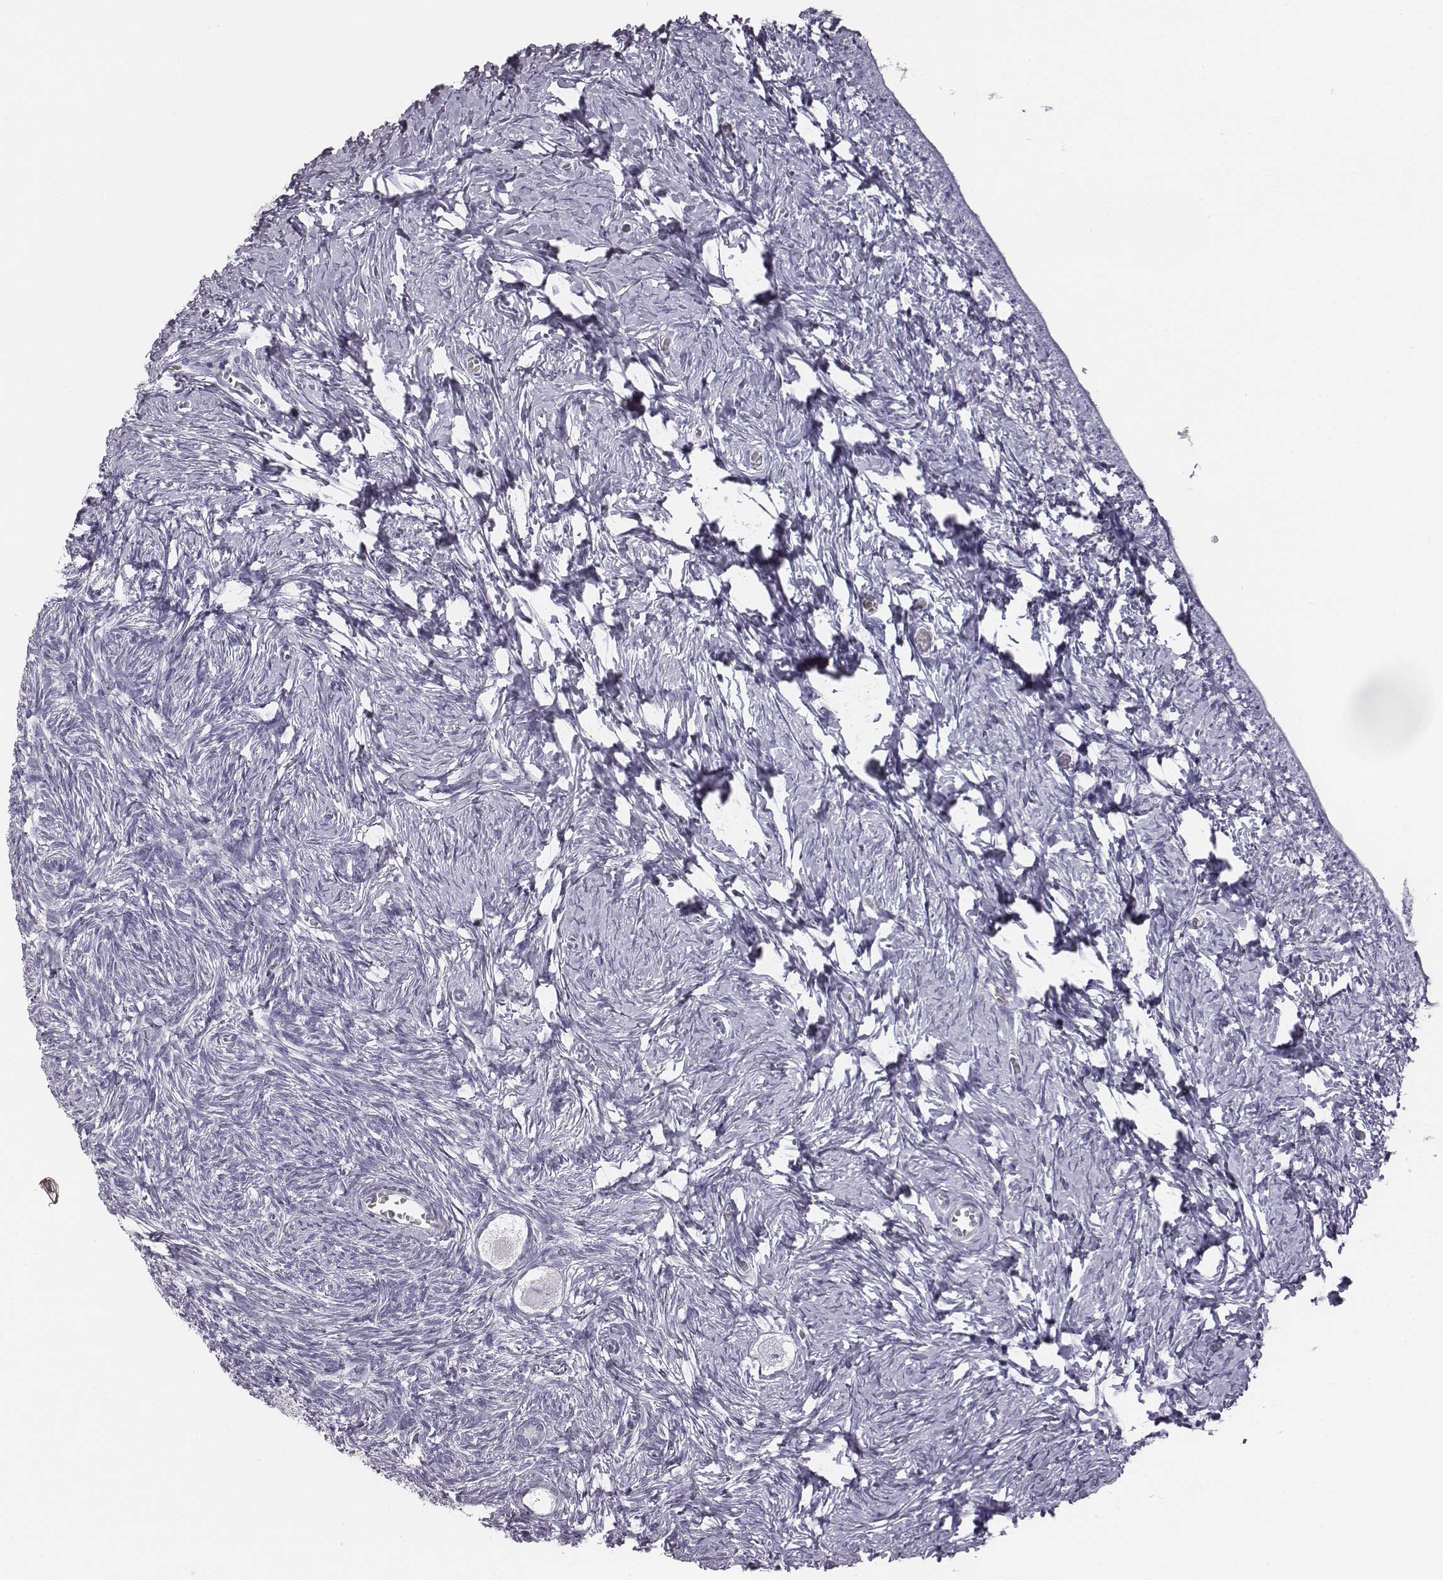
{"staining": {"intensity": "negative", "quantity": "none", "location": "none"}, "tissue": "ovary", "cell_type": "Follicle cells", "image_type": "normal", "snomed": [{"axis": "morphology", "description": "Normal tissue, NOS"}, {"axis": "topography", "description": "Ovary"}], "caption": "A high-resolution photomicrograph shows IHC staining of benign ovary, which displays no significant expression in follicle cells. (Stains: DAB IHC with hematoxylin counter stain, Microscopy: brightfield microscopy at high magnification).", "gene": "ADAM7", "patient": {"sex": "female", "age": 27}}